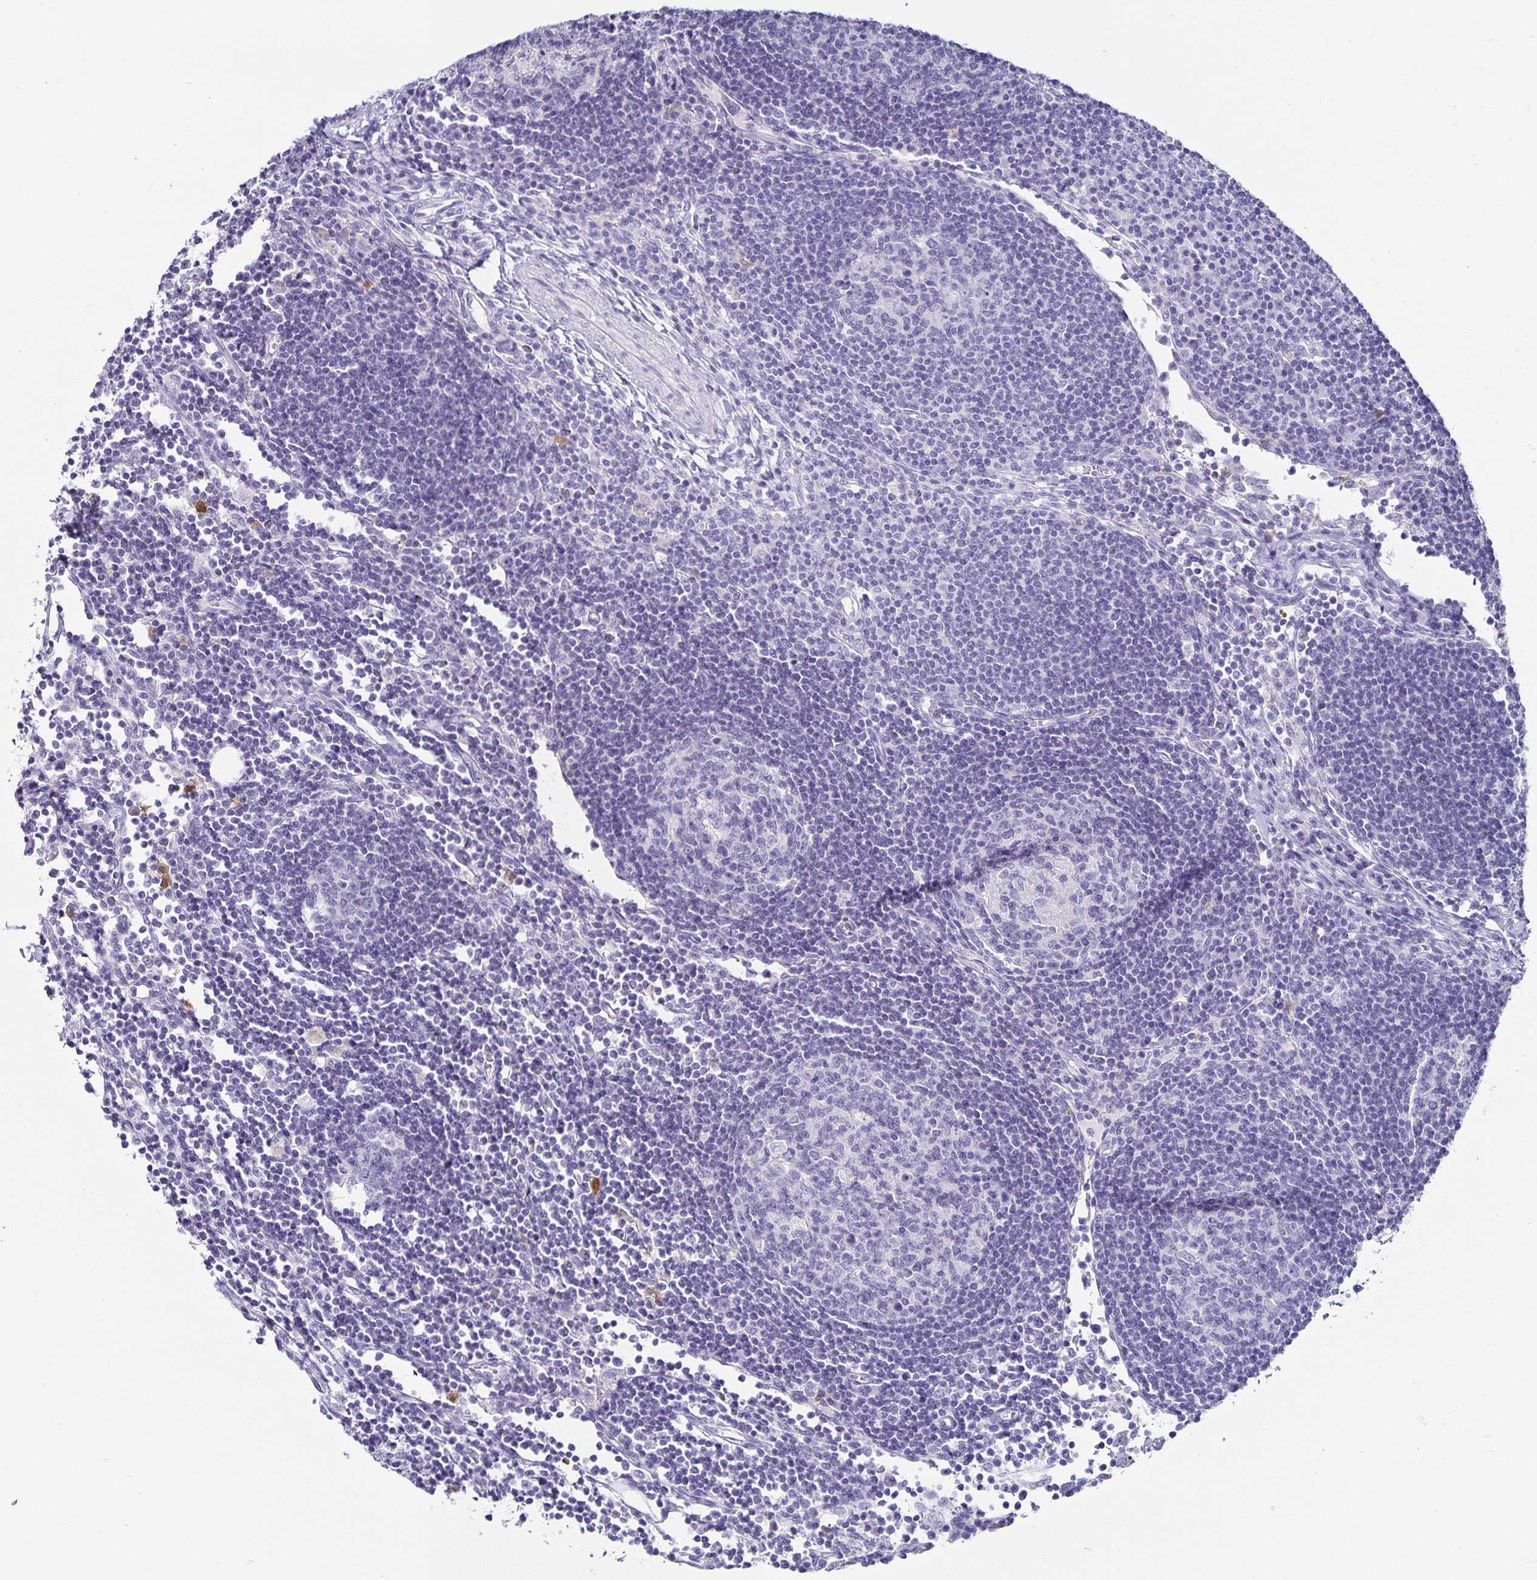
{"staining": {"intensity": "negative", "quantity": "none", "location": "none"}, "tissue": "lymph node", "cell_type": "Germinal center cells", "image_type": "normal", "snomed": [{"axis": "morphology", "description": "Normal tissue, NOS"}, {"axis": "topography", "description": "Lymph node"}], "caption": "This is a photomicrograph of immunohistochemistry (IHC) staining of benign lymph node, which shows no positivity in germinal center cells.", "gene": "CHGA", "patient": {"sex": "male", "age": 67}}